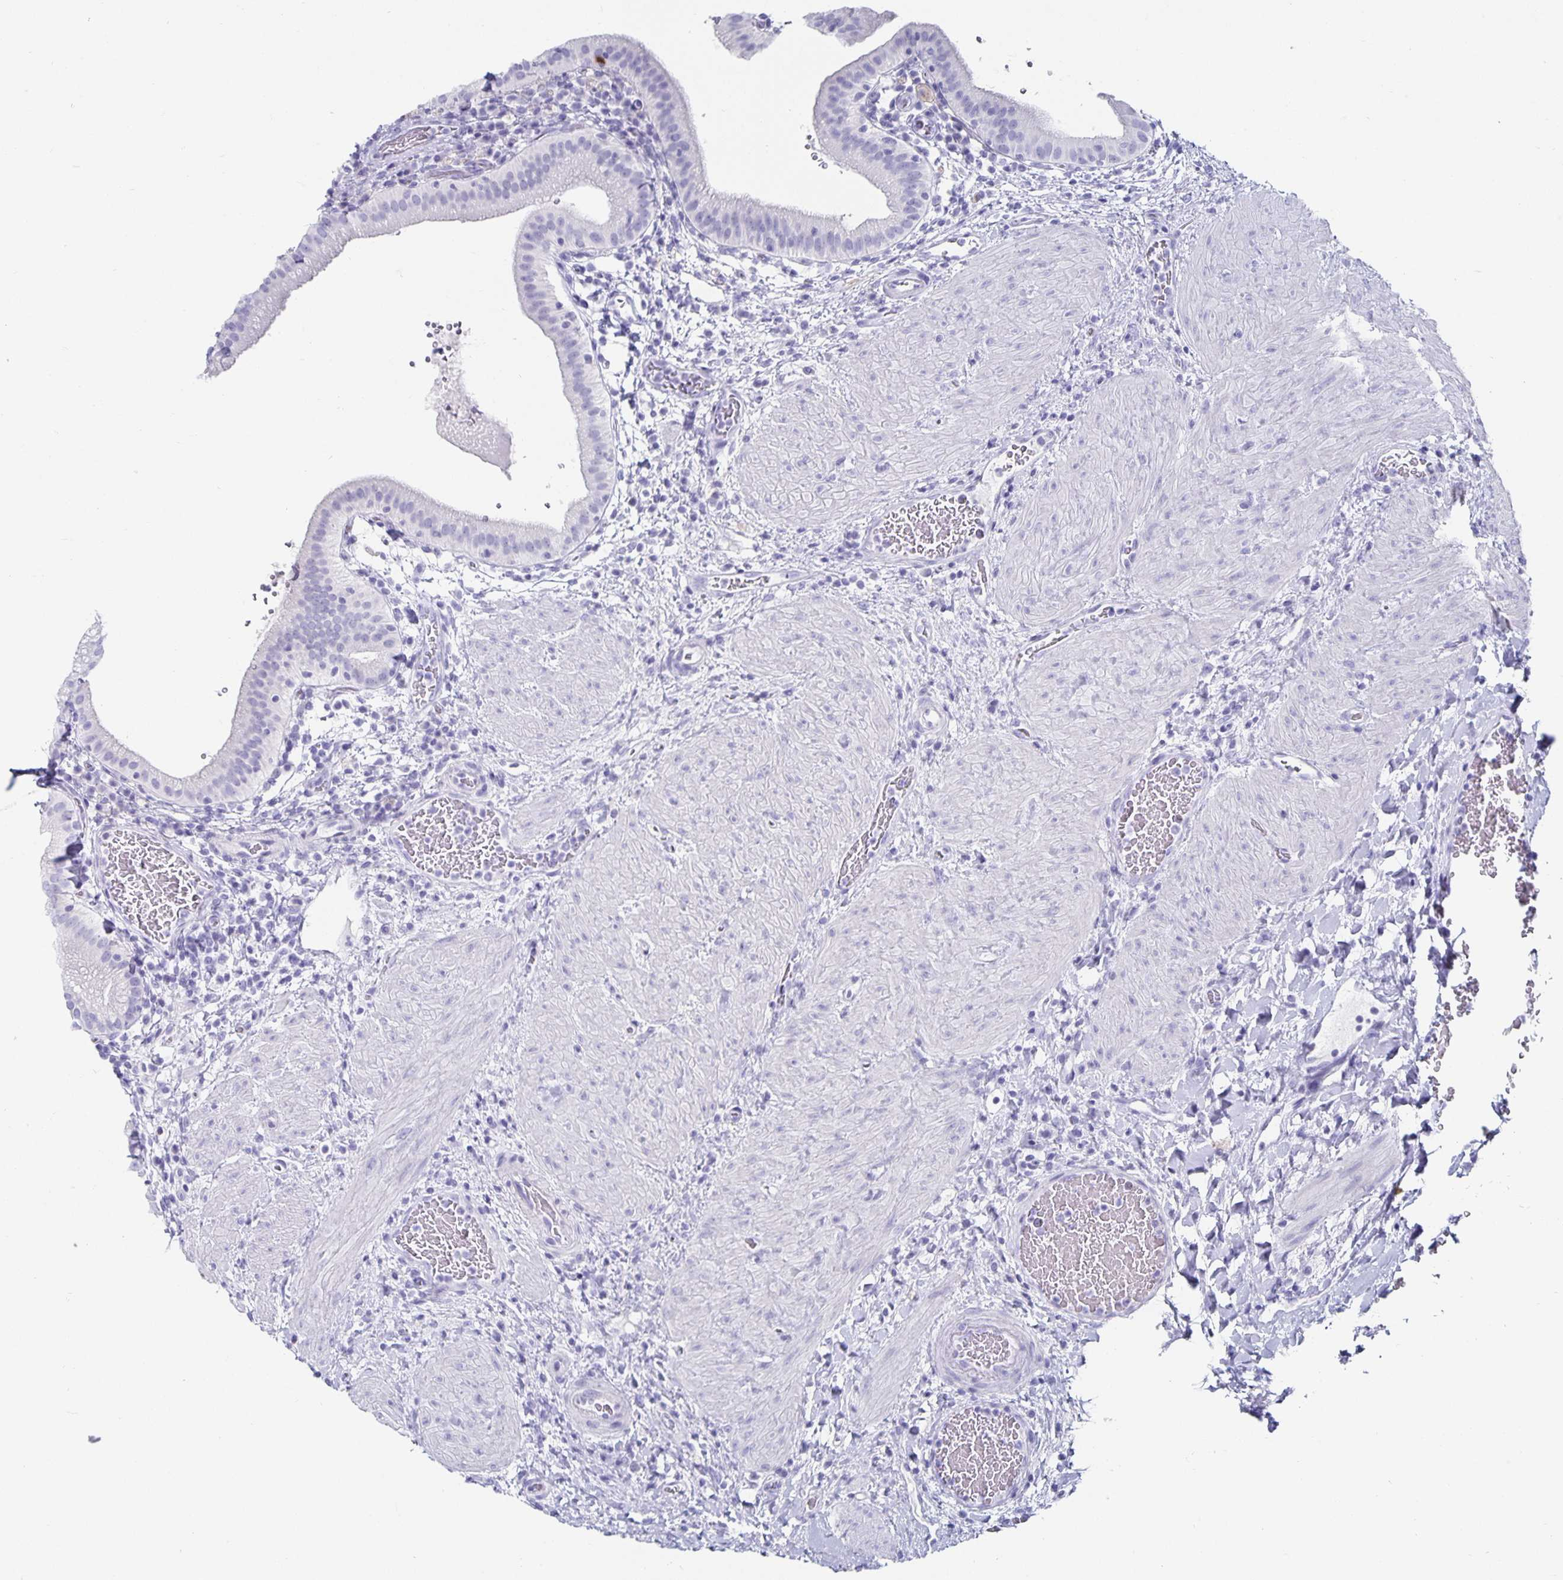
{"staining": {"intensity": "negative", "quantity": "none", "location": "none"}, "tissue": "gallbladder", "cell_type": "Glandular cells", "image_type": "normal", "snomed": [{"axis": "morphology", "description": "Normal tissue, NOS"}, {"axis": "topography", "description": "Gallbladder"}], "caption": "This micrograph is of benign gallbladder stained with immunohistochemistry to label a protein in brown with the nuclei are counter-stained blue. There is no staining in glandular cells.", "gene": "CHGA", "patient": {"sex": "male", "age": 26}}